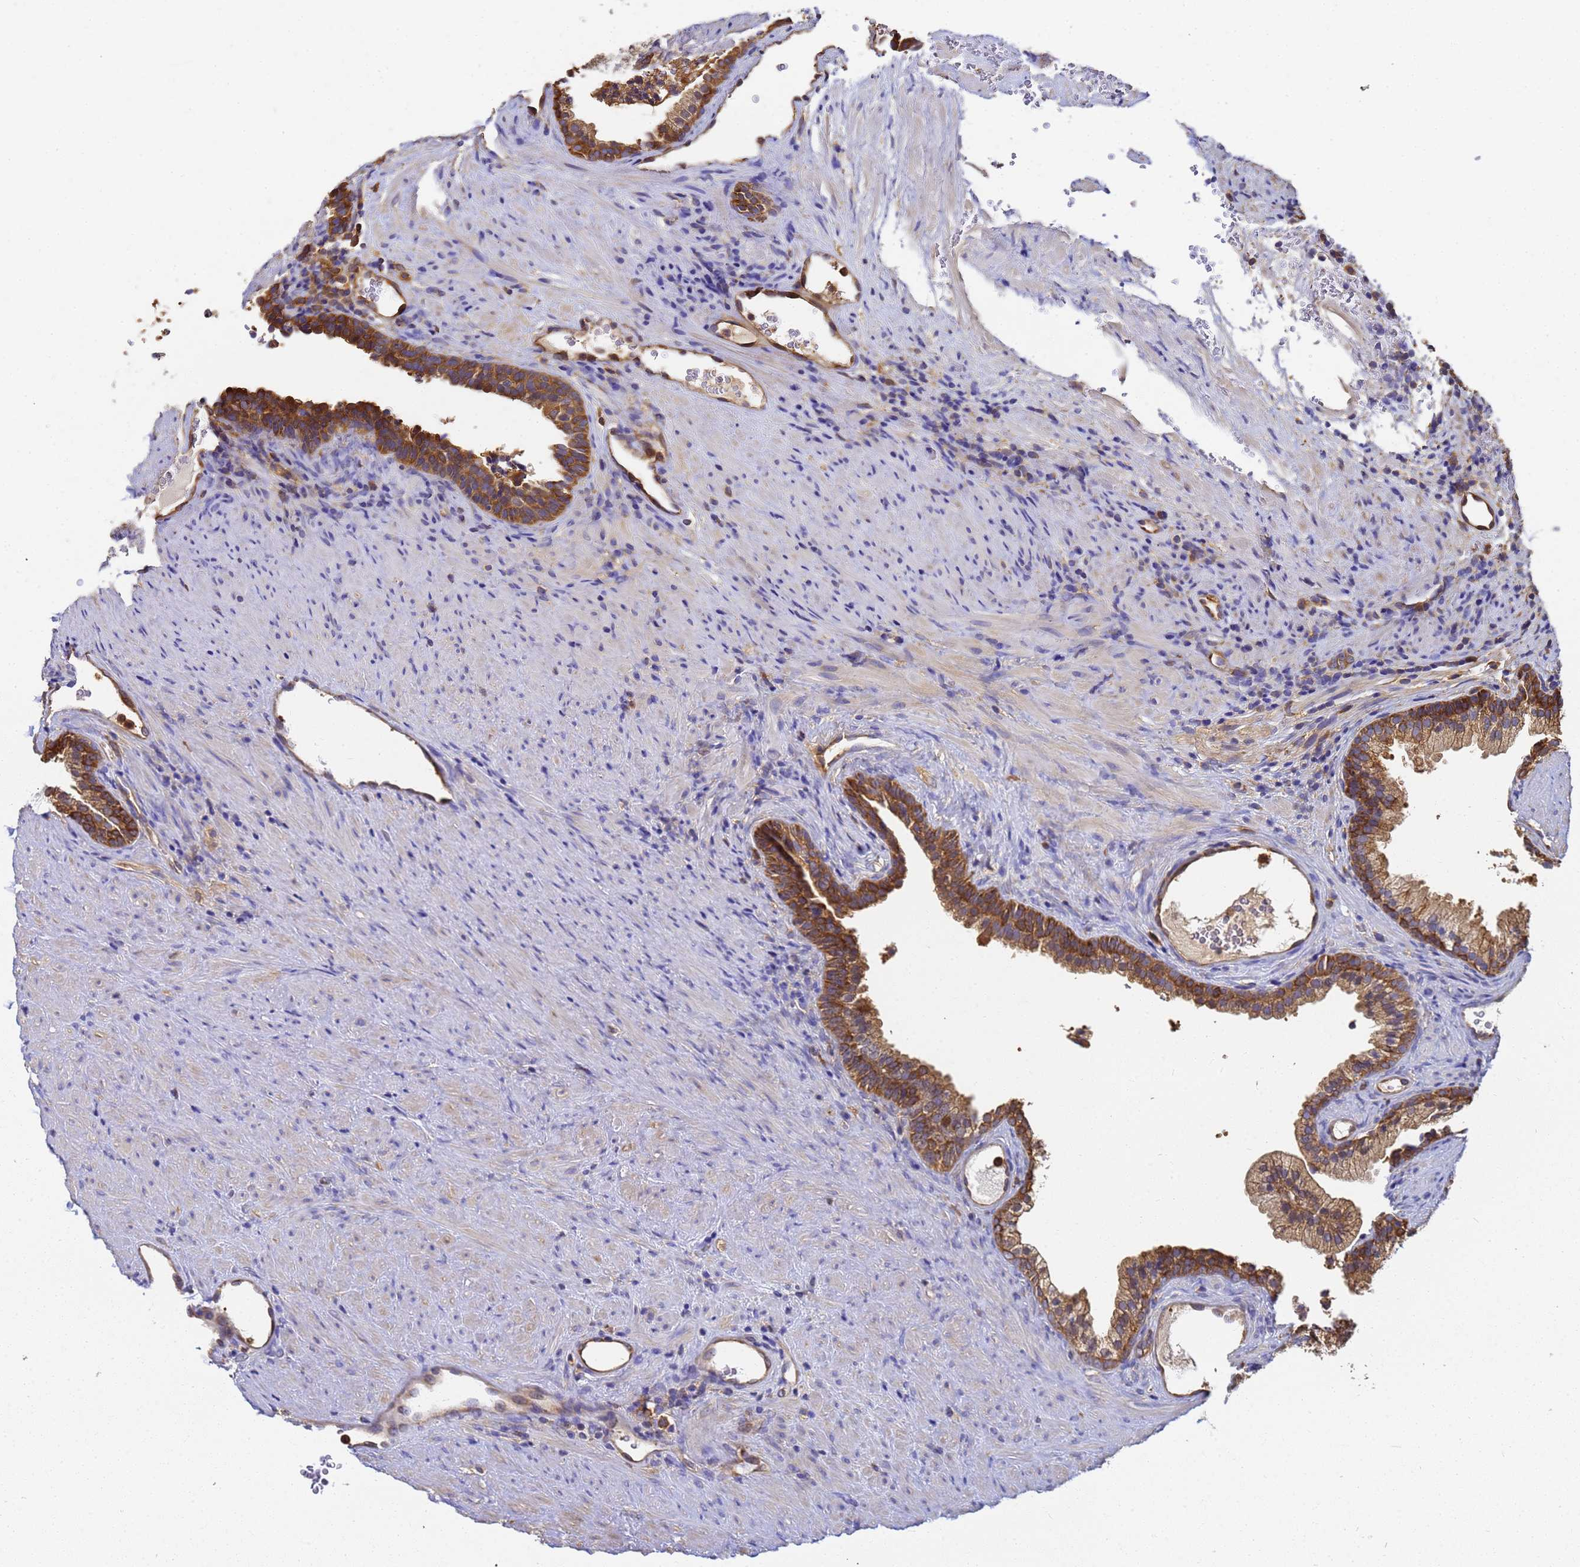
{"staining": {"intensity": "strong", "quantity": ">75%", "location": "cytoplasmic/membranous"}, "tissue": "prostate", "cell_type": "Glandular cells", "image_type": "normal", "snomed": [{"axis": "morphology", "description": "Normal tissue, NOS"}, {"axis": "topography", "description": "Prostate"}], "caption": "IHC histopathology image of normal human prostate stained for a protein (brown), which demonstrates high levels of strong cytoplasmic/membranous expression in approximately >75% of glandular cells.", "gene": "NME1", "patient": {"sex": "male", "age": 76}}